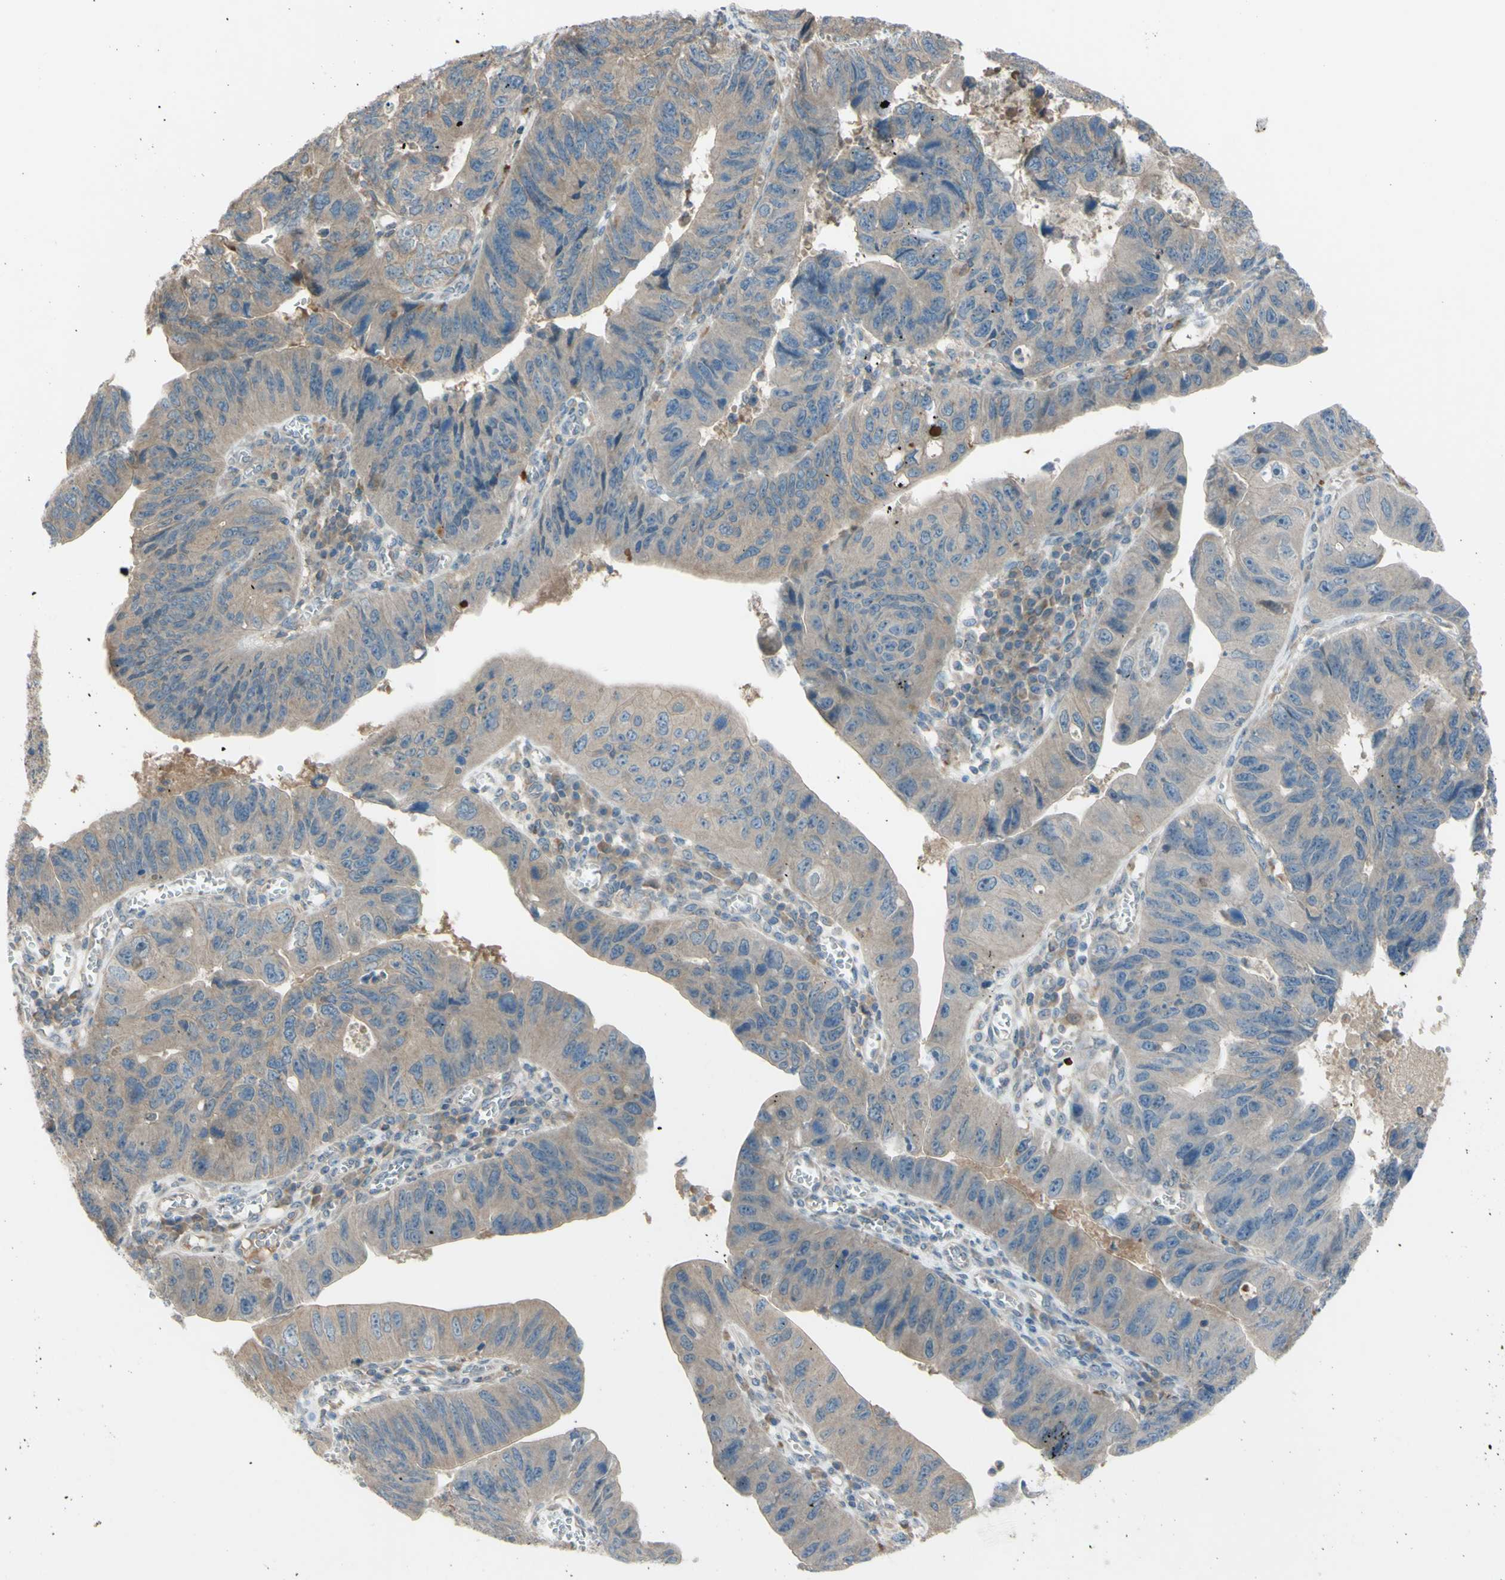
{"staining": {"intensity": "weak", "quantity": ">75%", "location": "cytoplasmic/membranous"}, "tissue": "stomach cancer", "cell_type": "Tumor cells", "image_type": "cancer", "snomed": [{"axis": "morphology", "description": "Adenocarcinoma, NOS"}, {"axis": "topography", "description": "Stomach"}], "caption": "Immunohistochemical staining of human stomach adenocarcinoma demonstrates low levels of weak cytoplasmic/membranous protein positivity in about >75% of tumor cells.", "gene": "AFP", "patient": {"sex": "male", "age": 59}}